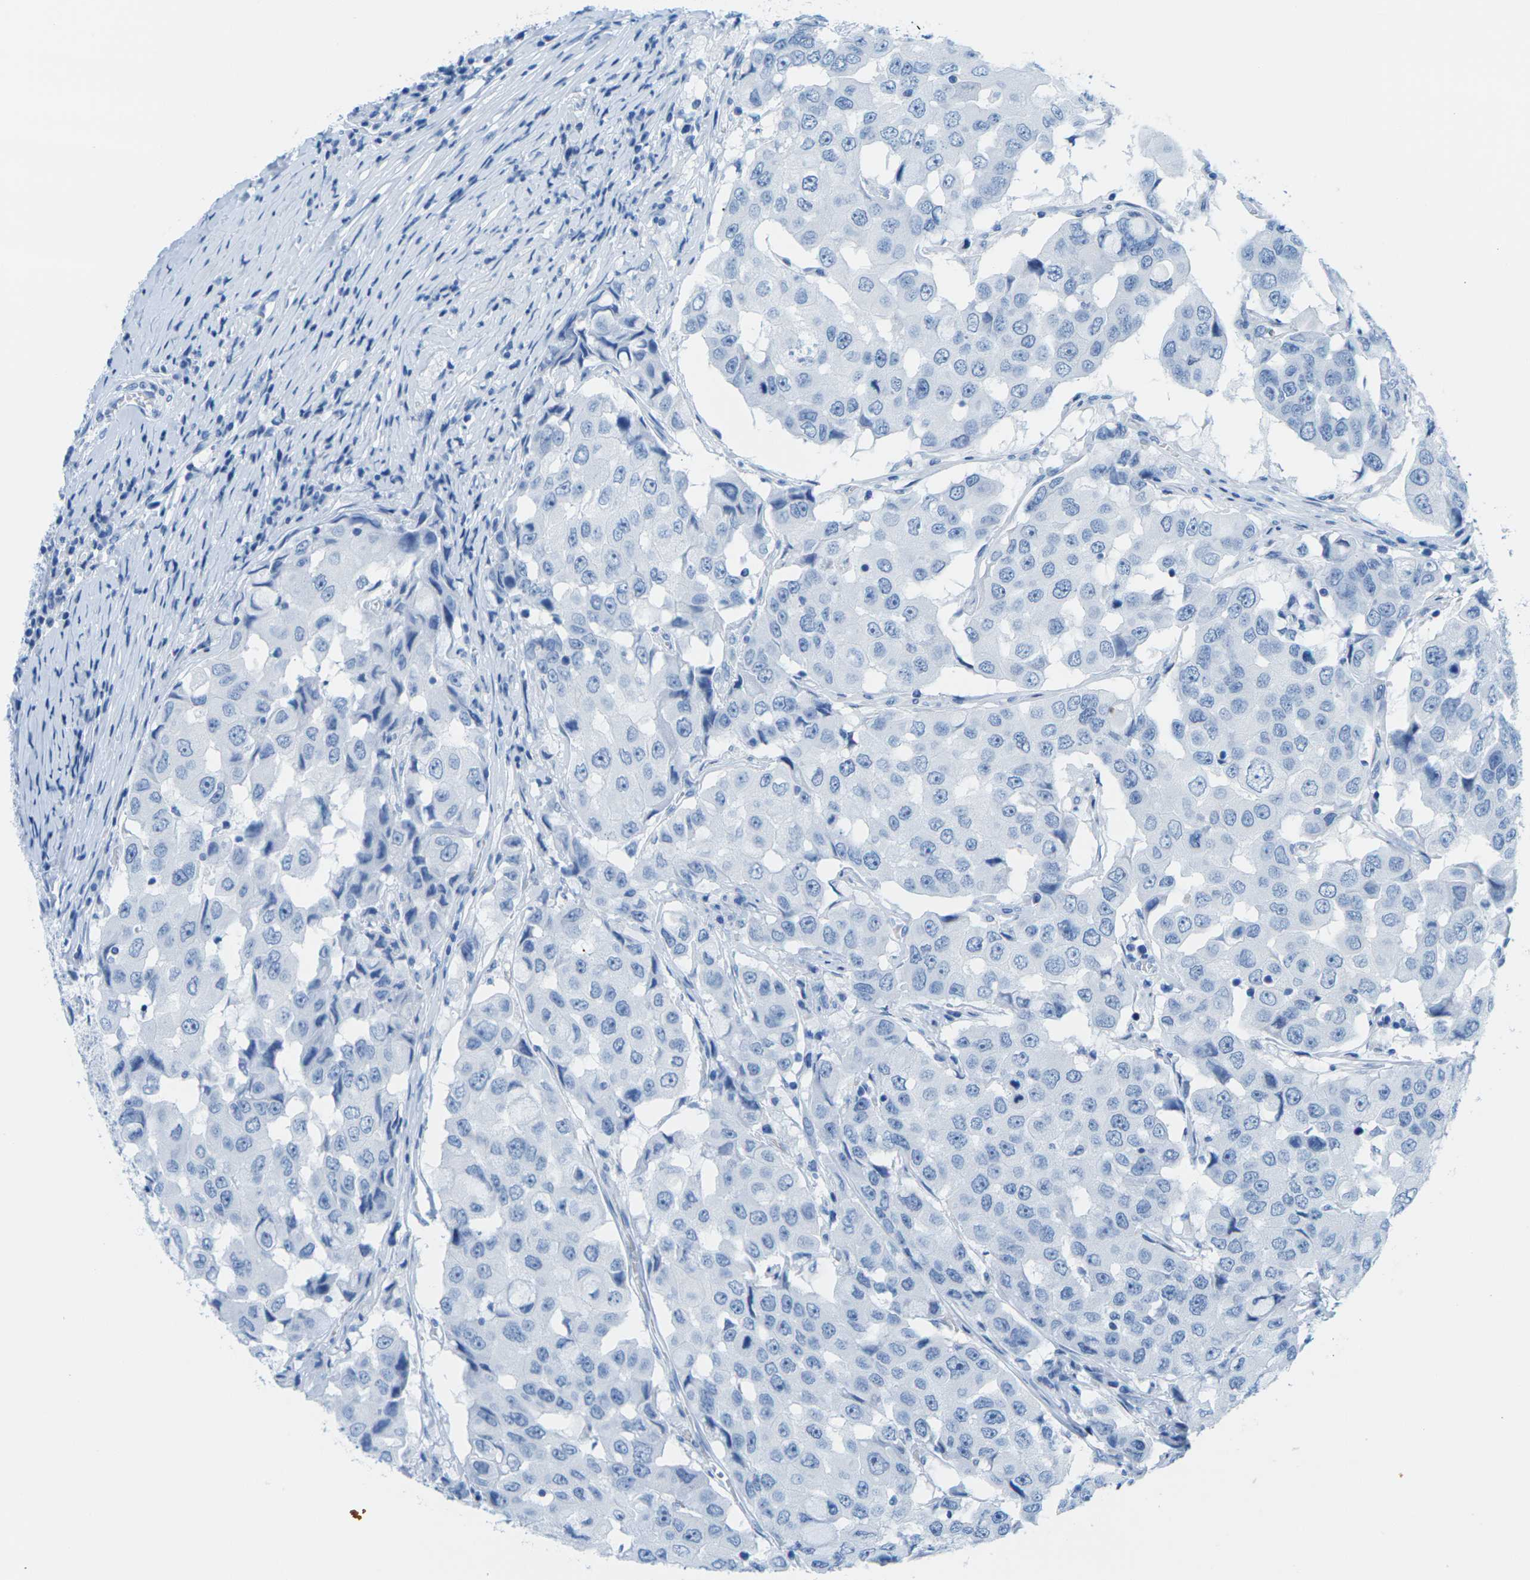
{"staining": {"intensity": "negative", "quantity": "none", "location": "none"}, "tissue": "breast cancer", "cell_type": "Tumor cells", "image_type": "cancer", "snomed": [{"axis": "morphology", "description": "Duct carcinoma"}, {"axis": "topography", "description": "Breast"}], "caption": "The IHC image has no significant staining in tumor cells of breast invasive ductal carcinoma tissue.", "gene": "SLC12A1", "patient": {"sex": "female", "age": 27}}